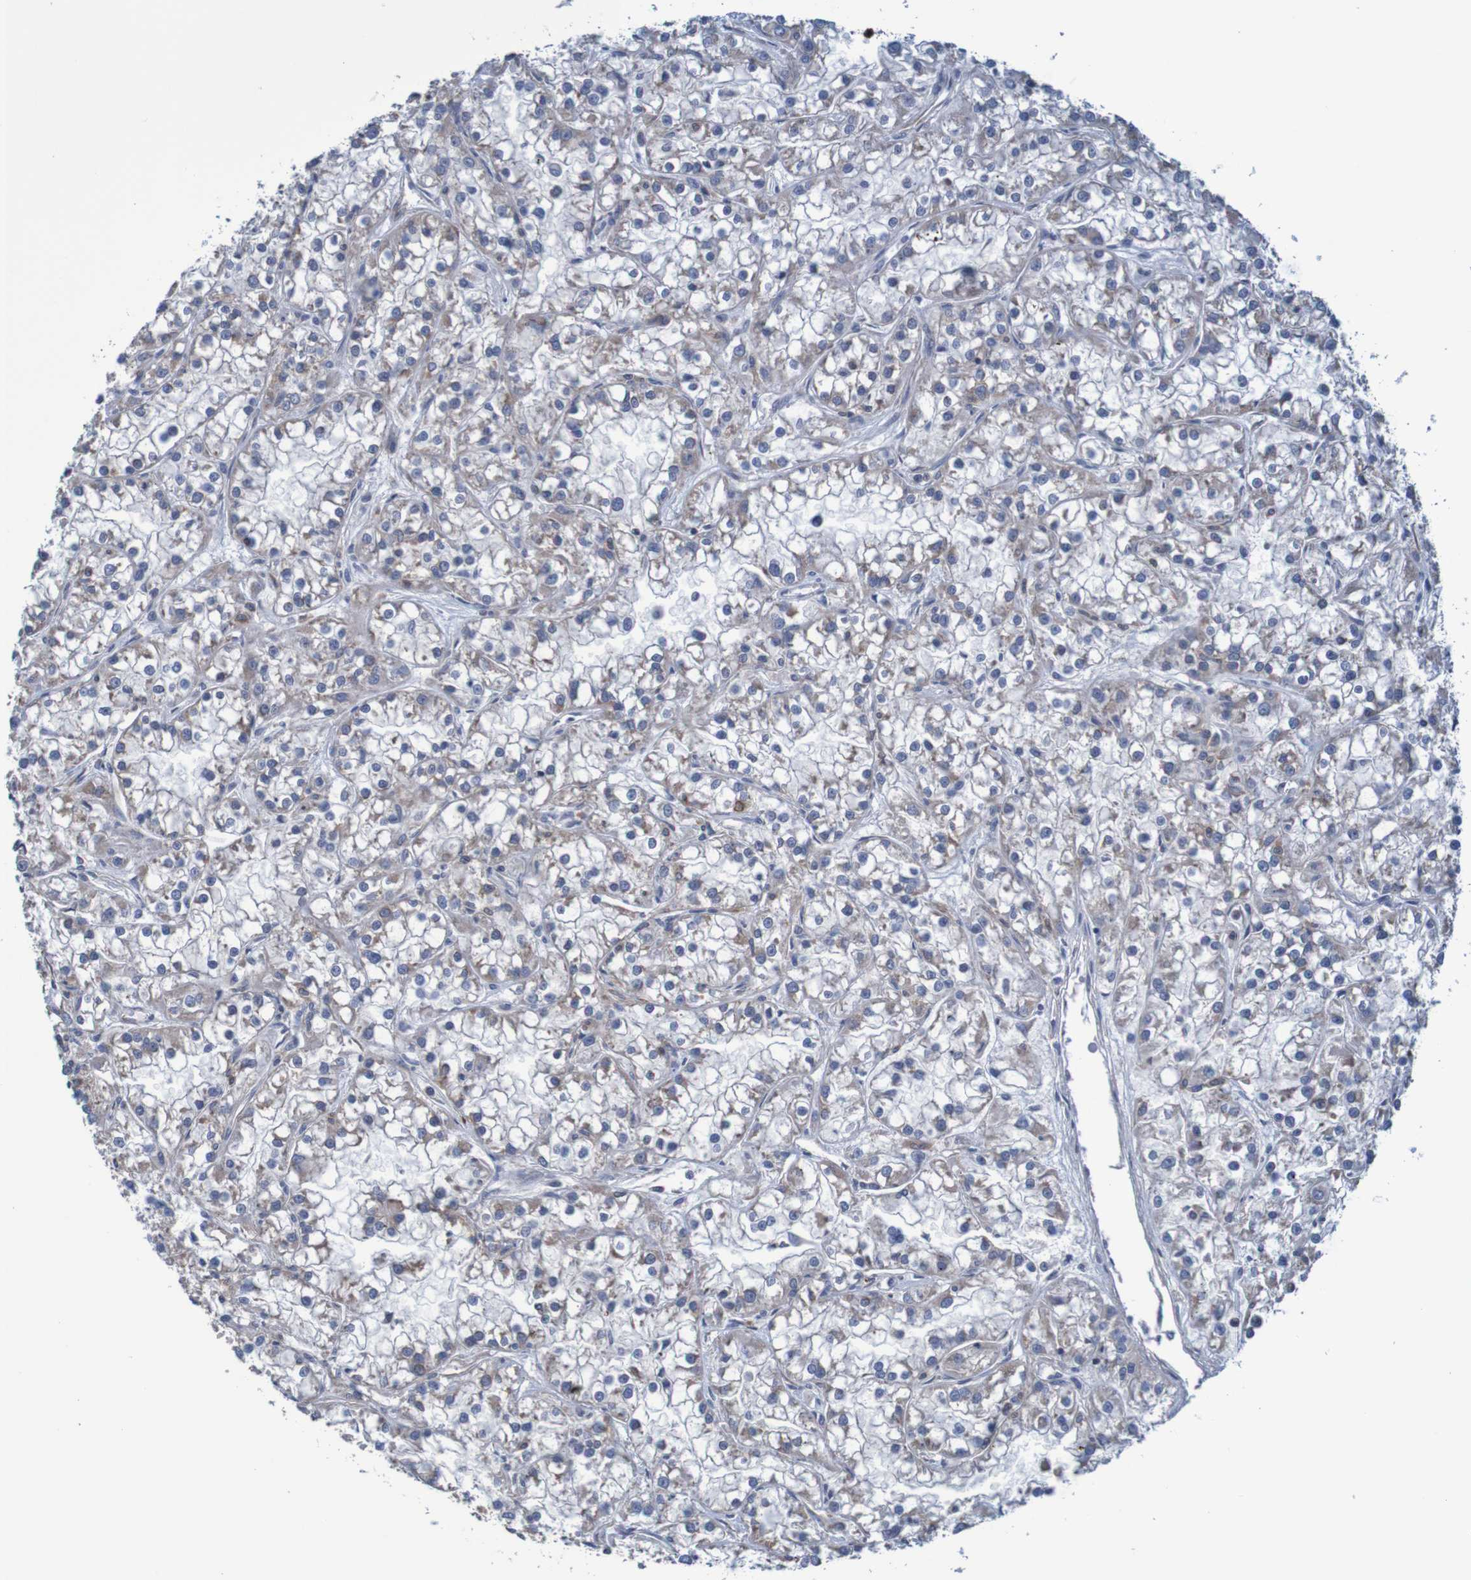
{"staining": {"intensity": "weak", "quantity": ">75%", "location": "cytoplasmic/membranous"}, "tissue": "renal cancer", "cell_type": "Tumor cells", "image_type": "cancer", "snomed": [{"axis": "morphology", "description": "Adenocarcinoma, NOS"}, {"axis": "topography", "description": "Kidney"}], "caption": "Adenocarcinoma (renal) stained for a protein (brown) demonstrates weak cytoplasmic/membranous positive positivity in approximately >75% of tumor cells.", "gene": "CLDN18", "patient": {"sex": "female", "age": 52}}